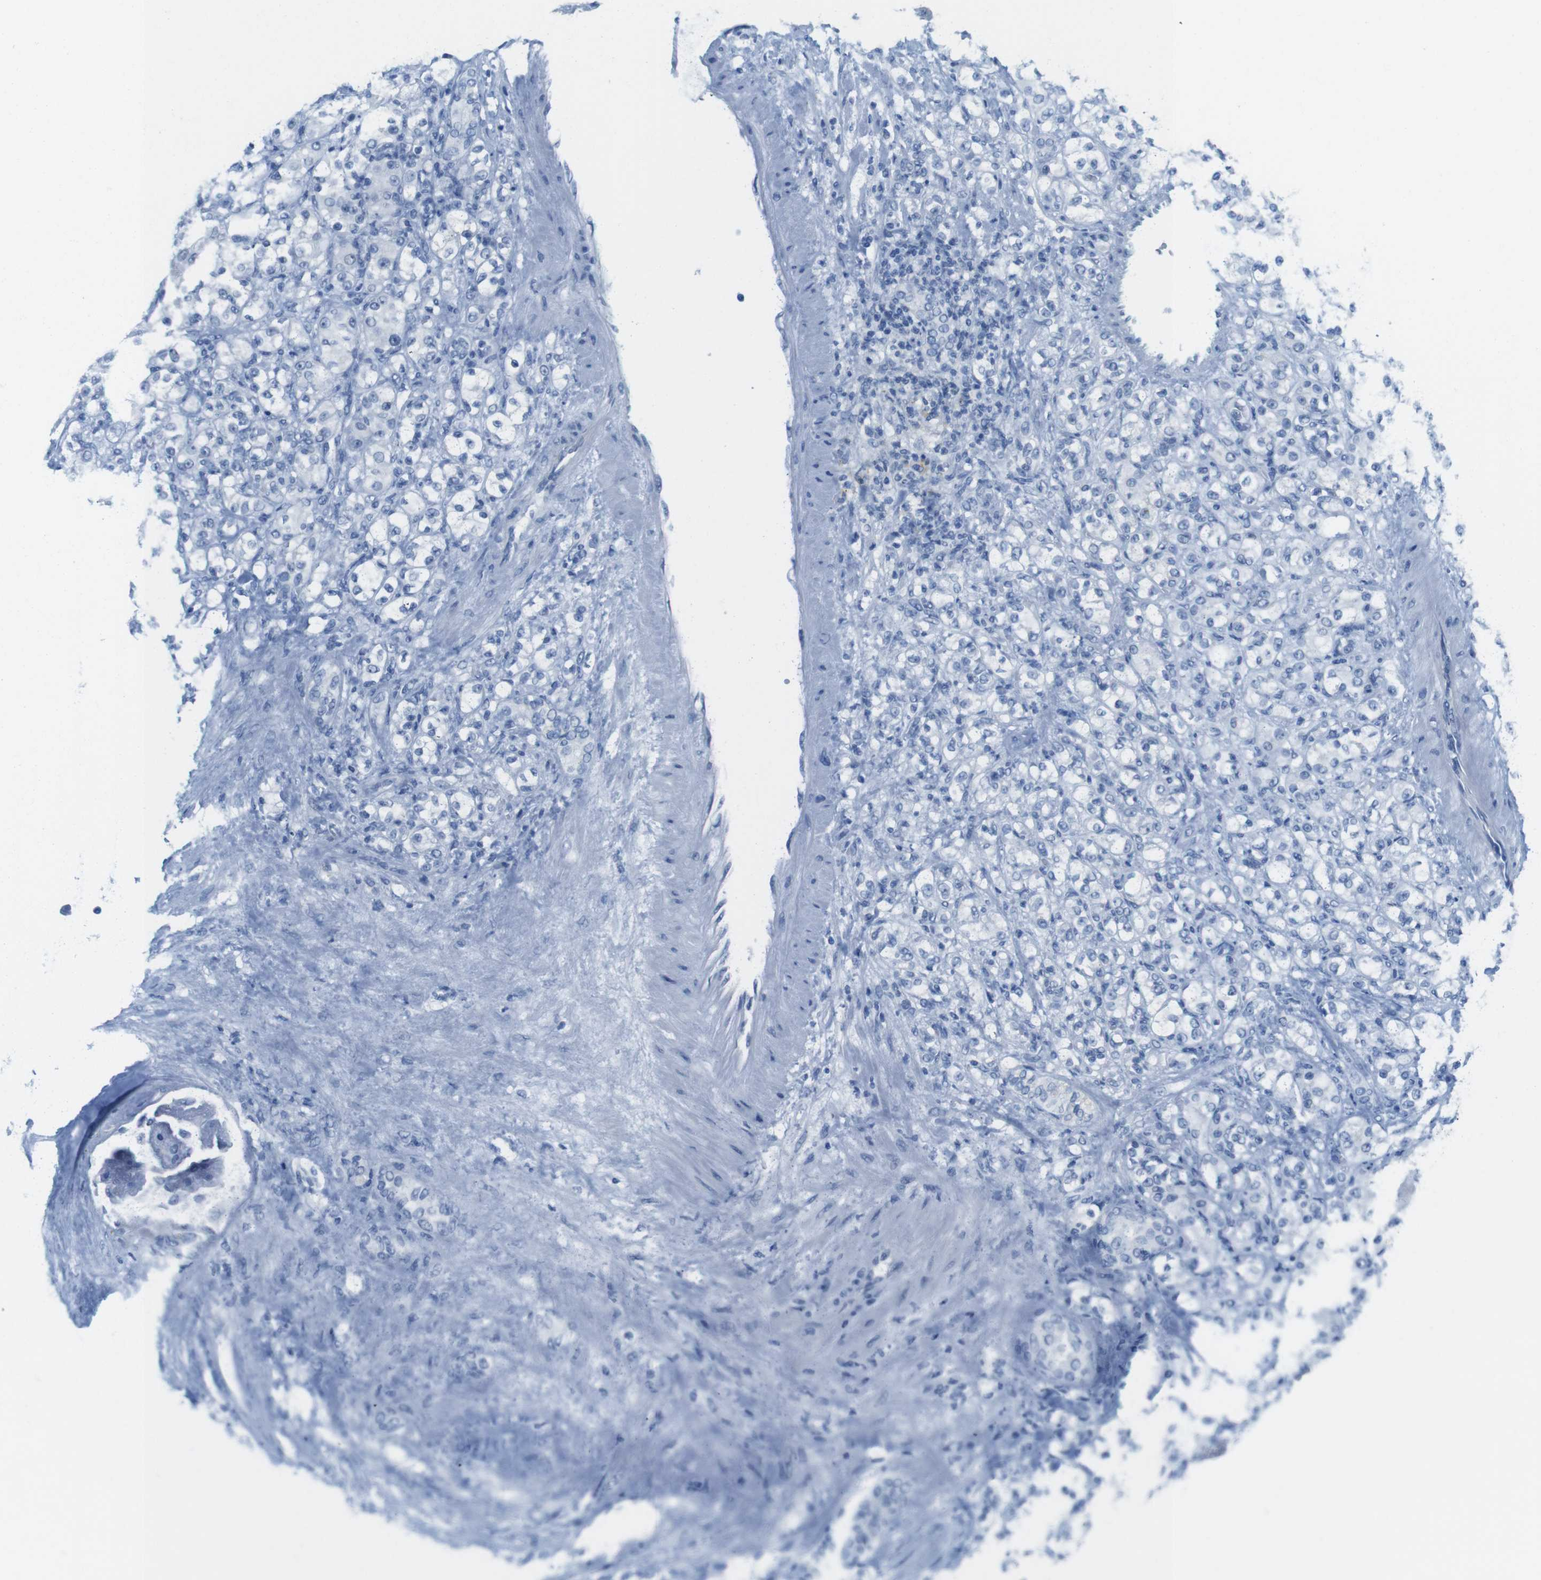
{"staining": {"intensity": "negative", "quantity": "none", "location": "none"}, "tissue": "renal cancer", "cell_type": "Tumor cells", "image_type": "cancer", "snomed": [{"axis": "morphology", "description": "Adenocarcinoma, NOS"}, {"axis": "topography", "description": "Kidney"}], "caption": "DAB immunohistochemical staining of human renal cancer demonstrates no significant positivity in tumor cells.", "gene": "OPN1SW", "patient": {"sex": "male", "age": 61}}